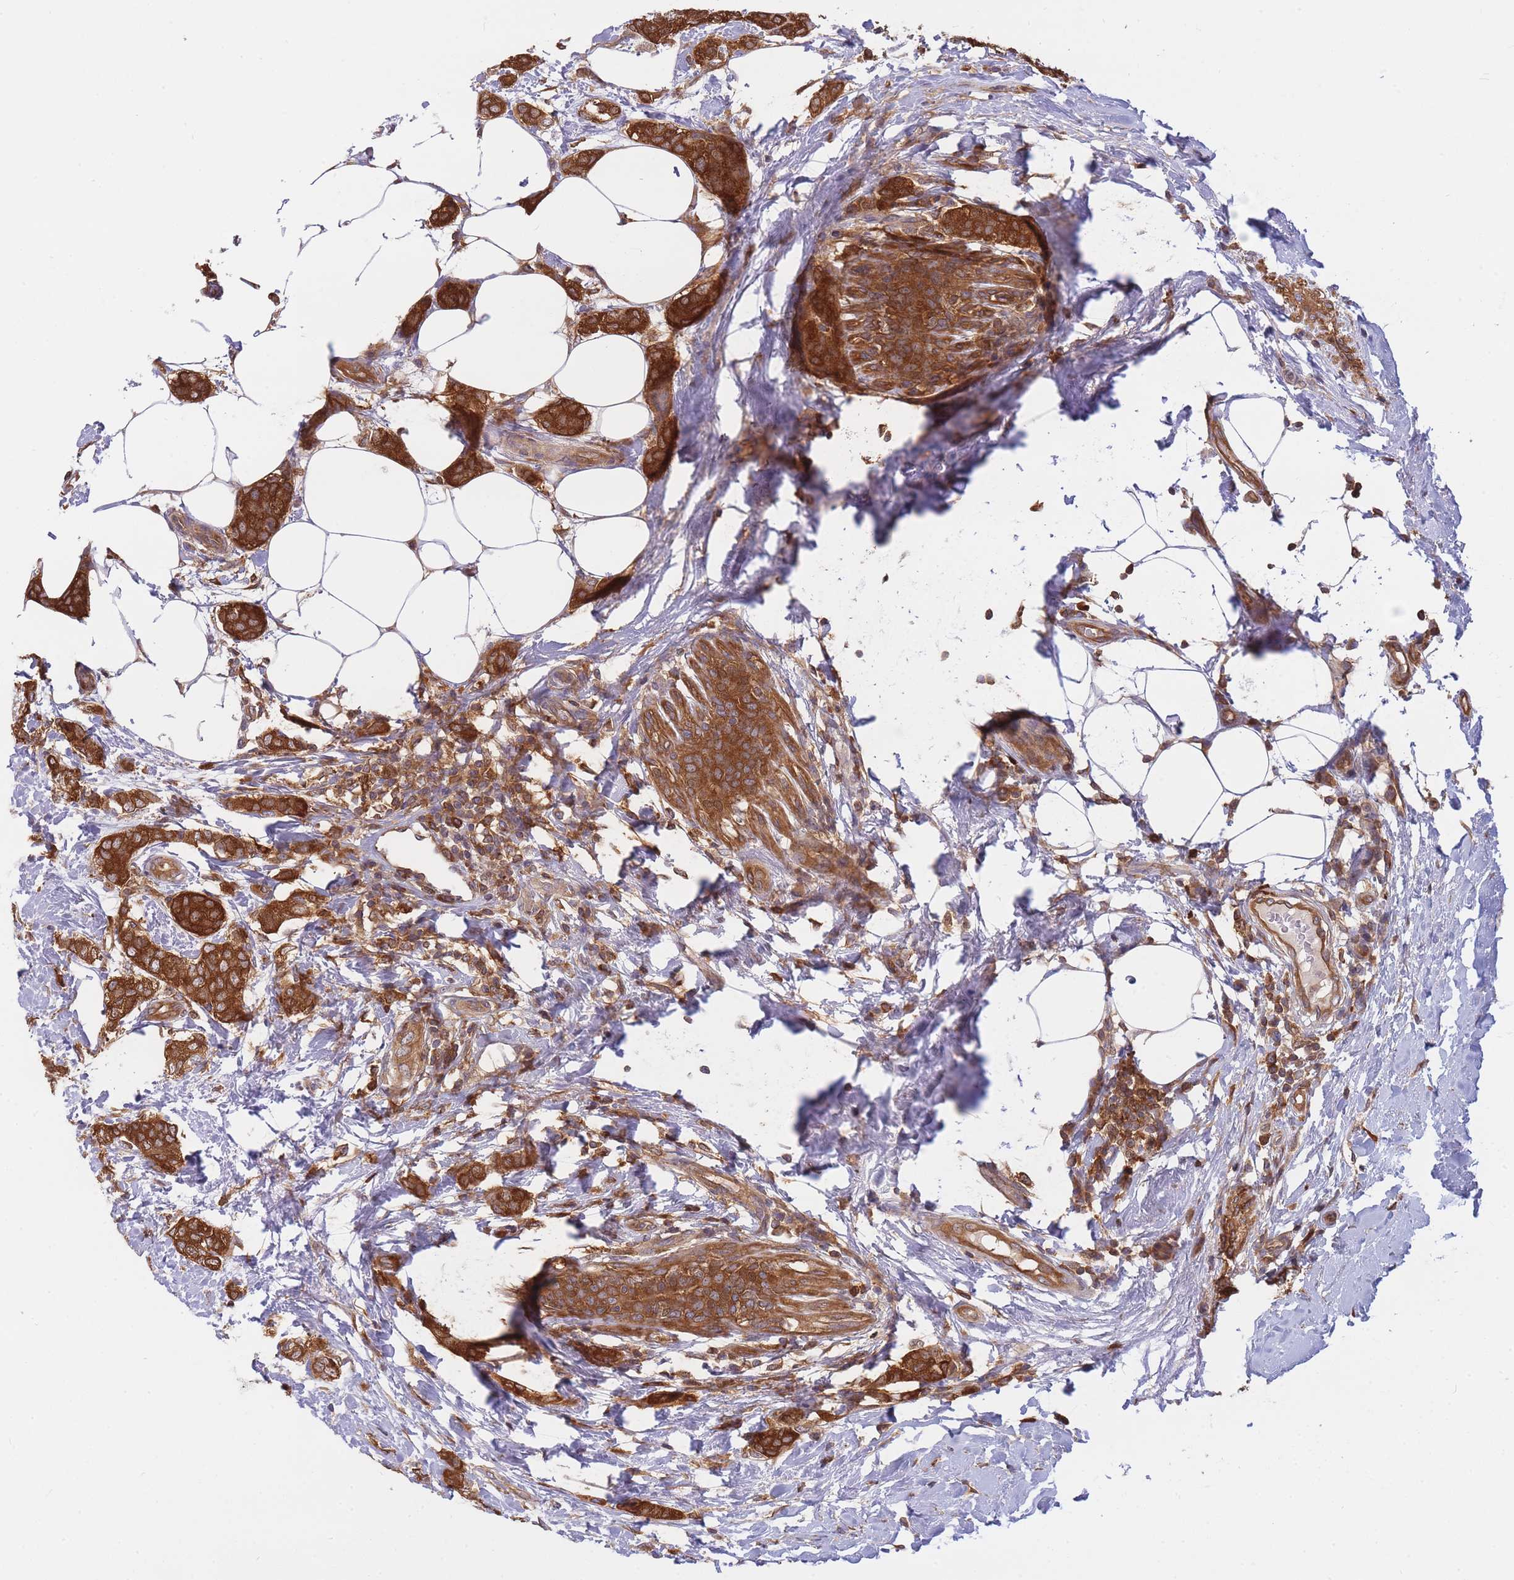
{"staining": {"intensity": "strong", "quantity": ">75%", "location": "cytoplasmic/membranous"}, "tissue": "breast cancer", "cell_type": "Tumor cells", "image_type": "cancer", "snomed": [{"axis": "morphology", "description": "Duct carcinoma"}, {"axis": "topography", "description": "Breast"}], "caption": "DAB (3,3'-diaminobenzidine) immunohistochemical staining of human breast cancer (infiltrating ductal carcinoma) shows strong cytoplasmic/membranous protein staining in approximately >75% of tumor cells.", "gene": "SLC4A9", "patient": {"sex": "female", "age": 72}}